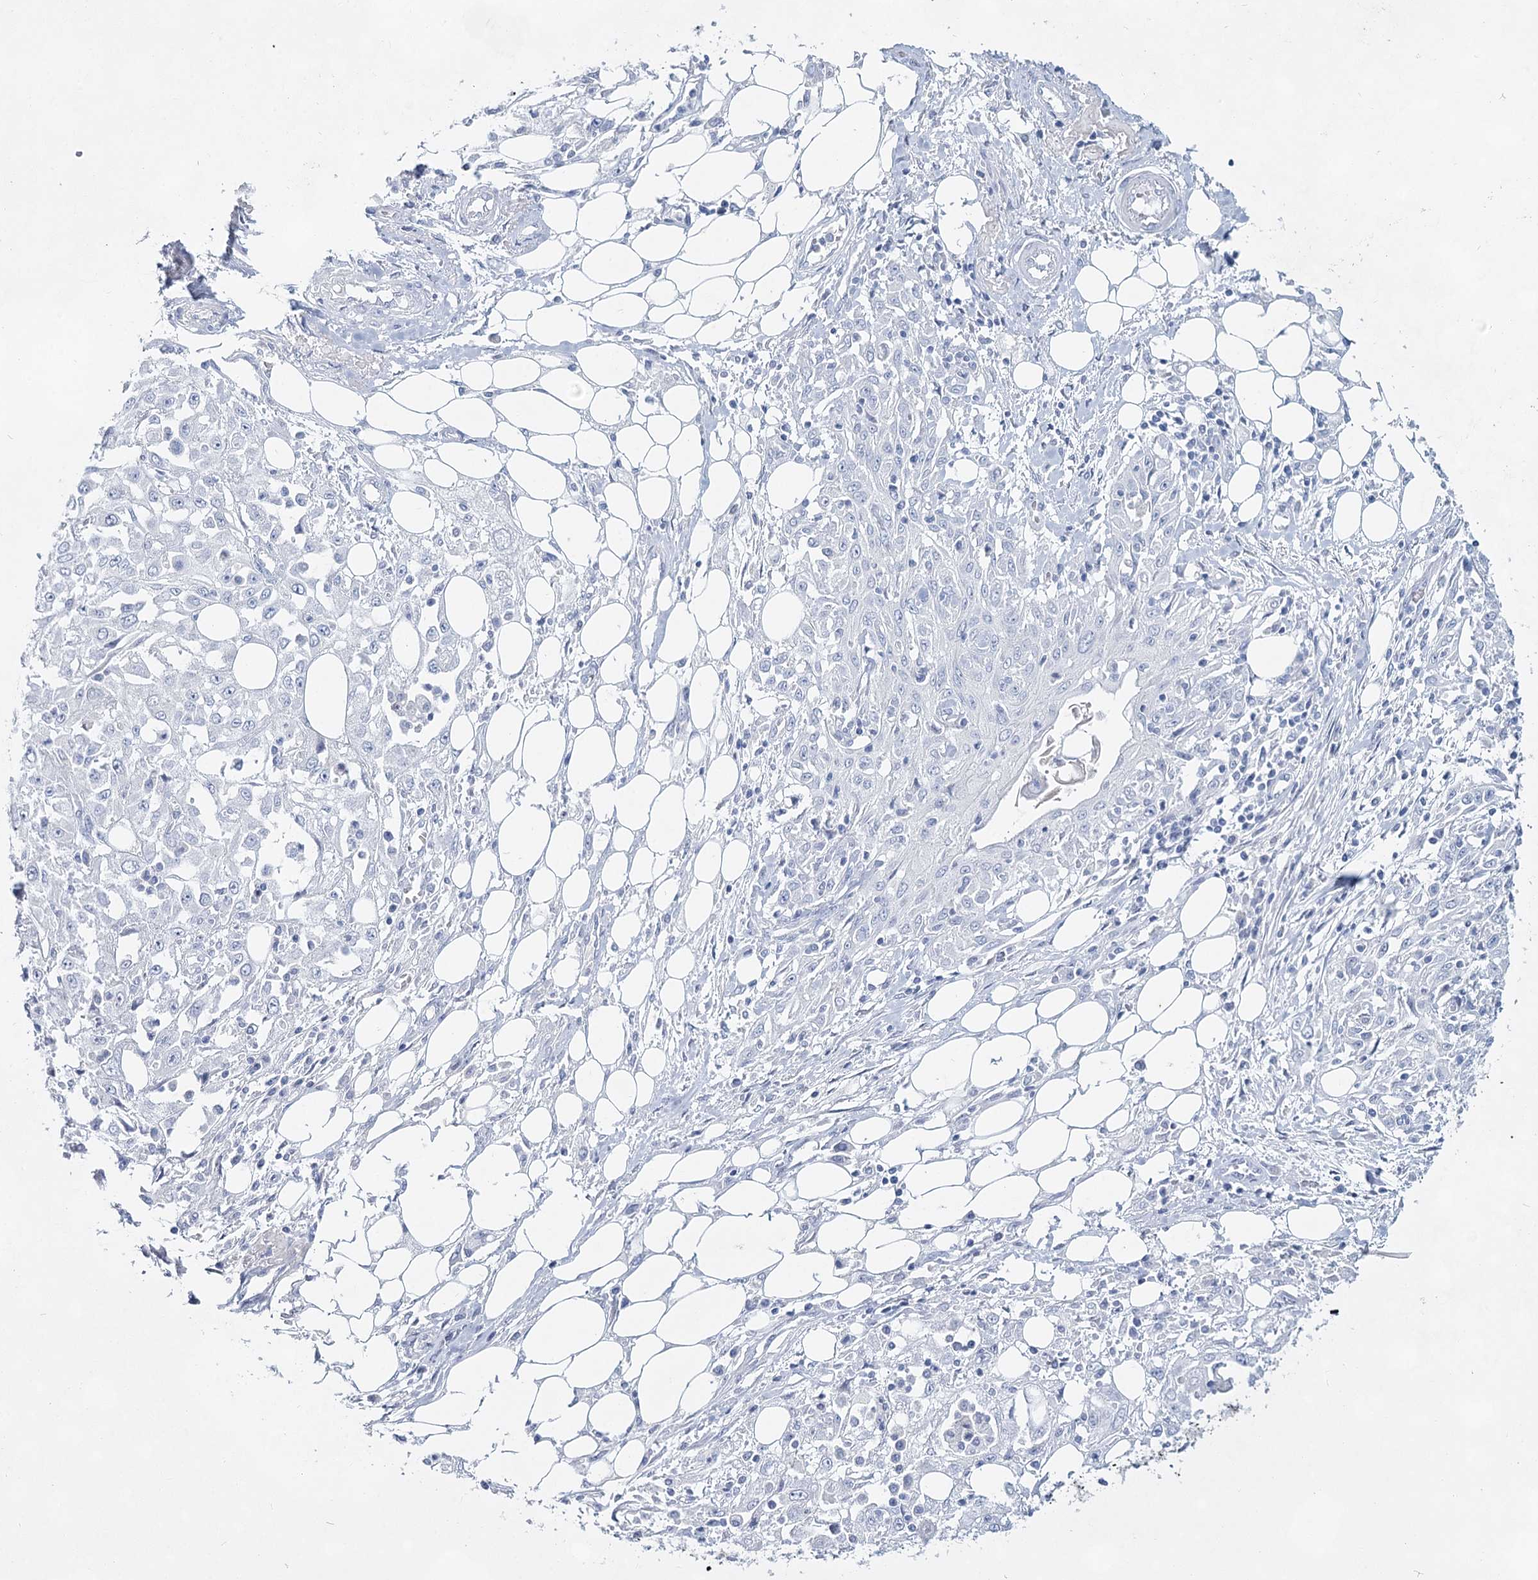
{"staining": {"intensity": "negative", "quantity": "none", "location": "none"}, "tissue": "skin cancer", "cell_type": "Tumor cells", "image_type": "cancer", "snomed": [{"axis": "morphology", "description": "Squamous cell carcinoma, NOS"}, {"axis": "morphology", "description": "Squamous cell carcinoma, metastatic, NOS"}, {"axis": "topography", "description": "Skin"}, {"axis": "topography", "description": "Lymph node"}], "caption": "DAB immunohistochemical staining of skin cancer (metastatic squamous cell carcinoma) displays no significant staining in tumor cells.", "gene": "SLC17A2", "patient": {"sex": "male", "age": 75}}